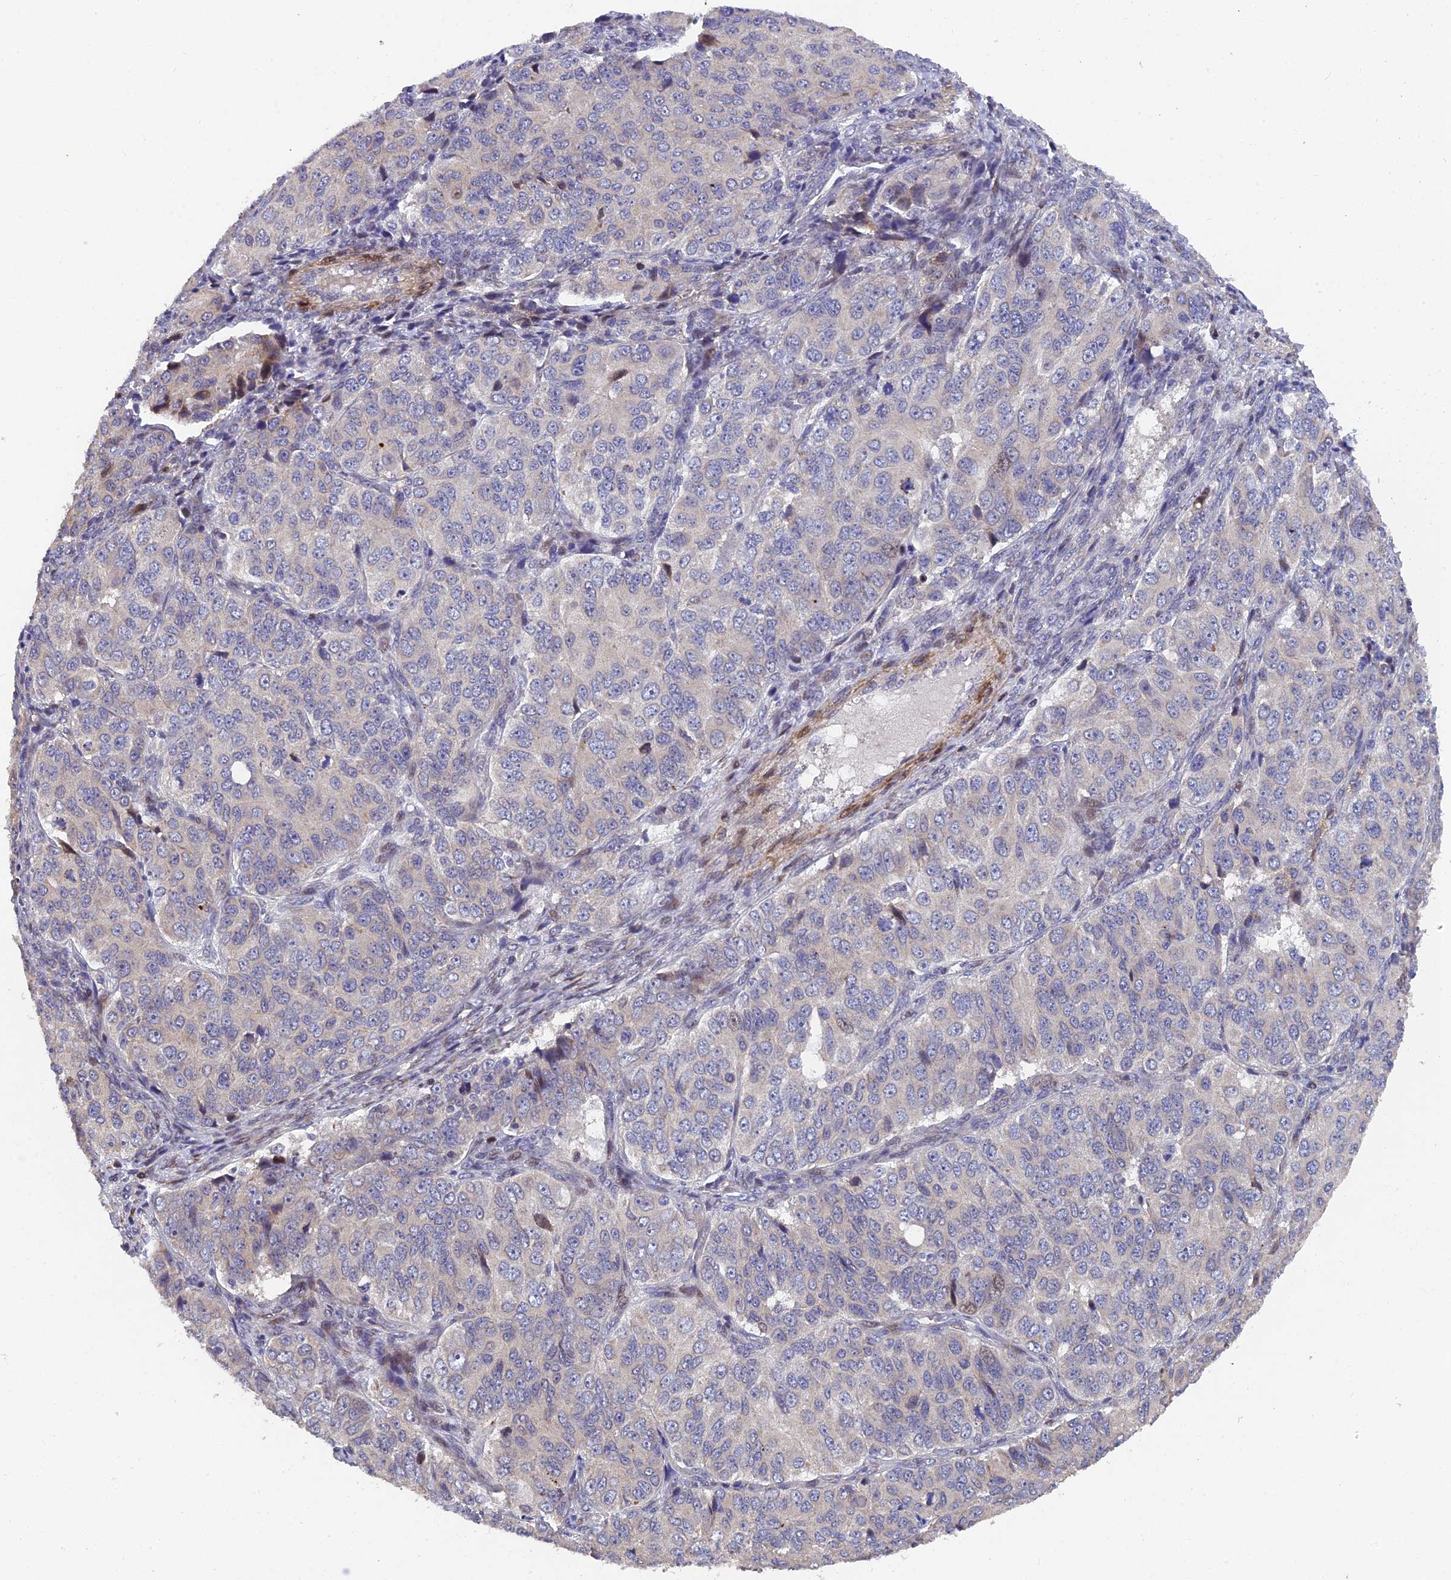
{"staining": {"intensity": "negative", "quantity": "none", "location": "none"}, "tissue": "ovarian cancer", "cell_type": "Tumor cells", "image_type": "cancer", "snomed": [{"axis": "morphology", "description": "Carcinoma, endometroid"}, {"axis": "topography", "description": "Ovary"}], "caption": "Image shows no significant protein staining in tumor cells of ovarian cancer.", "gene": "RAB28", "patient": {"sex": "female", "age": 51}}